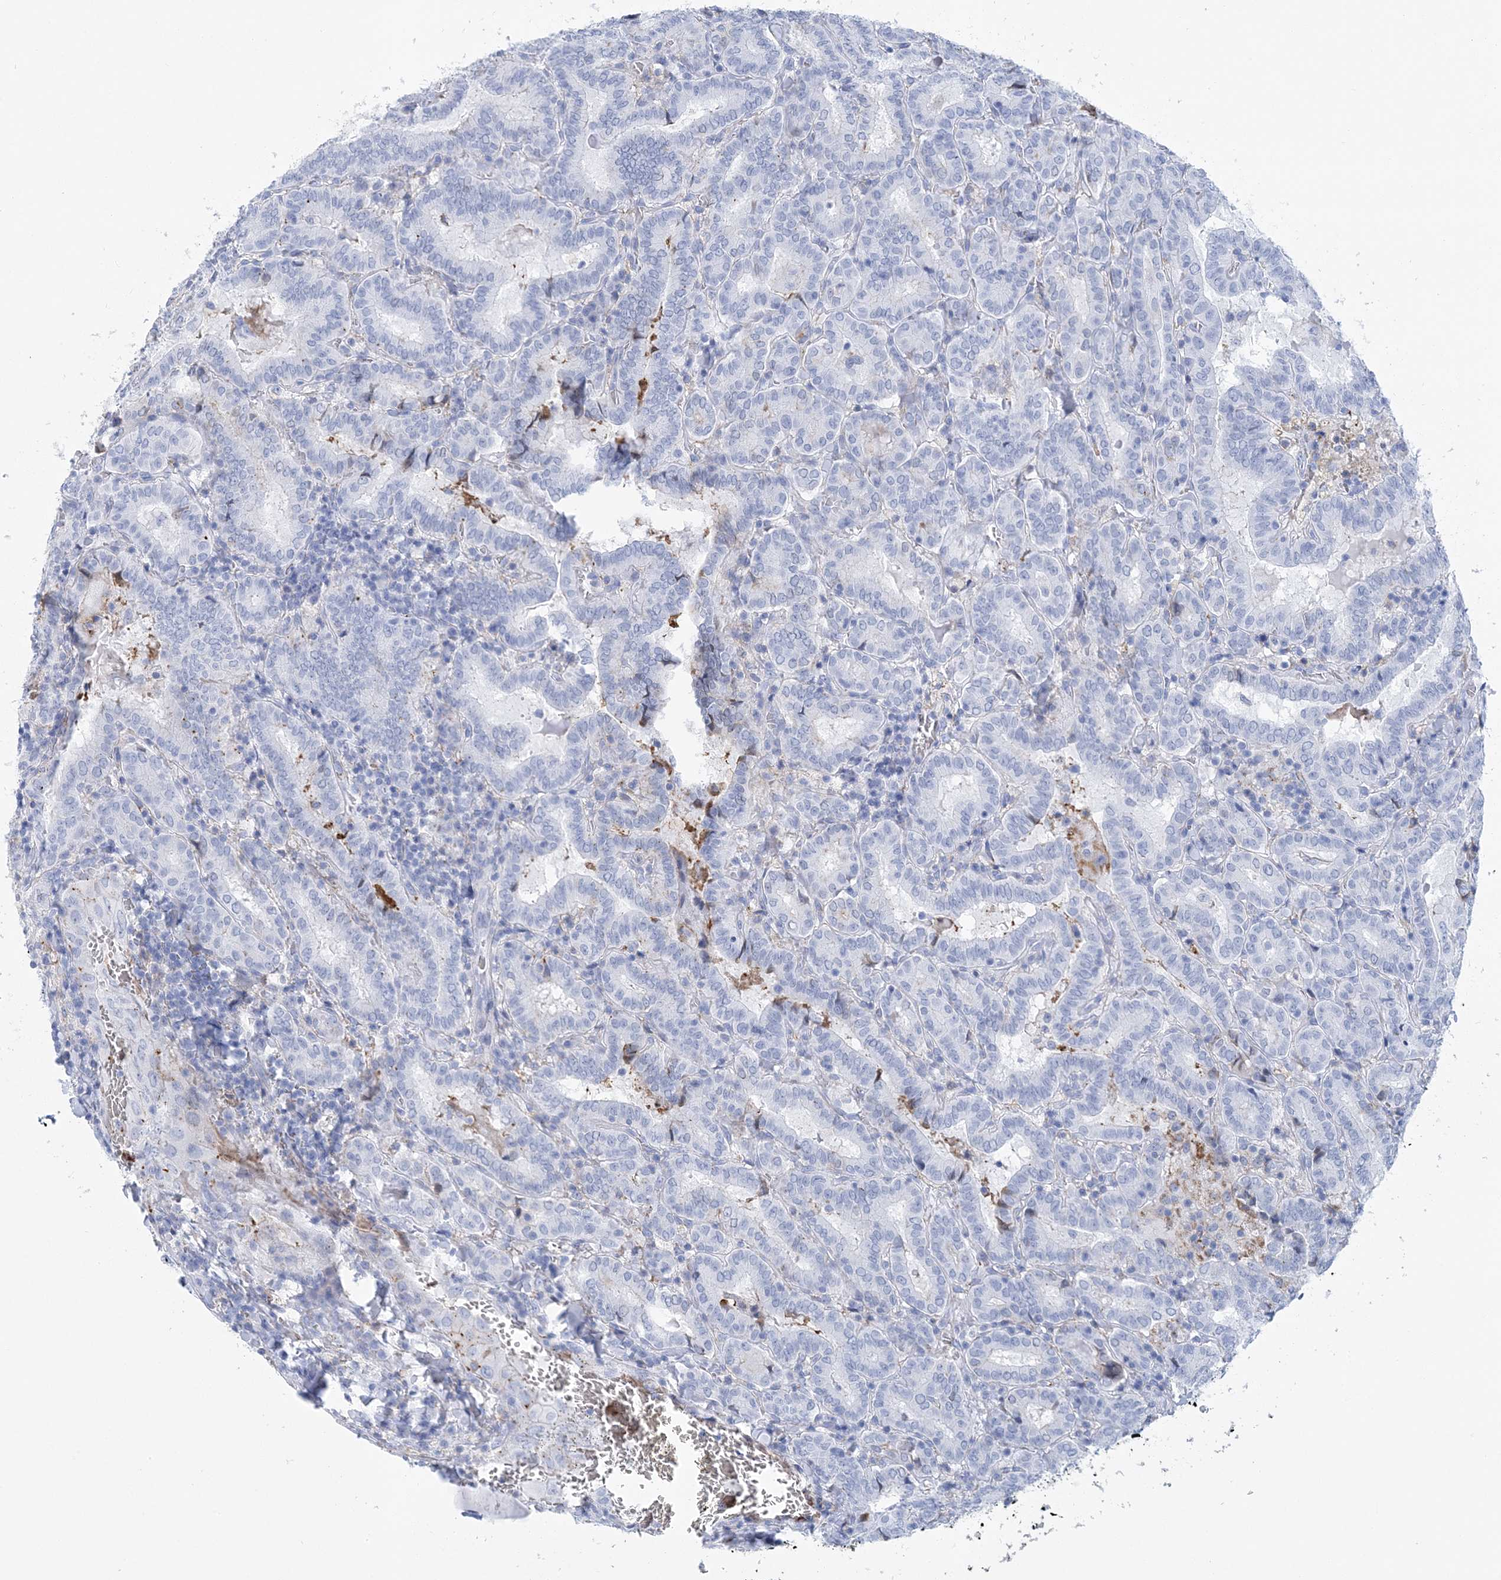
{"staining": {"intensity": "negative", "quantity": "none", "location": "none"}, "tissue": "thyroid cancer", "cell_type": "Tumor cells", "image_type": "cancer", "snomed": [{"axis": "morphology", "description": "Papillary adenocarcinoma, NOS"}, {"axis": "topography", "description": "Thyroid gland"}], "caption": "Thyroid cancer (papillary adenocarcinoma) stained for a protein using immunohistochemistry (IHC) exhibits no expression tumor cells.", "gene": "NKX6-1", "patient": {"sex": "female", "age": 72}}